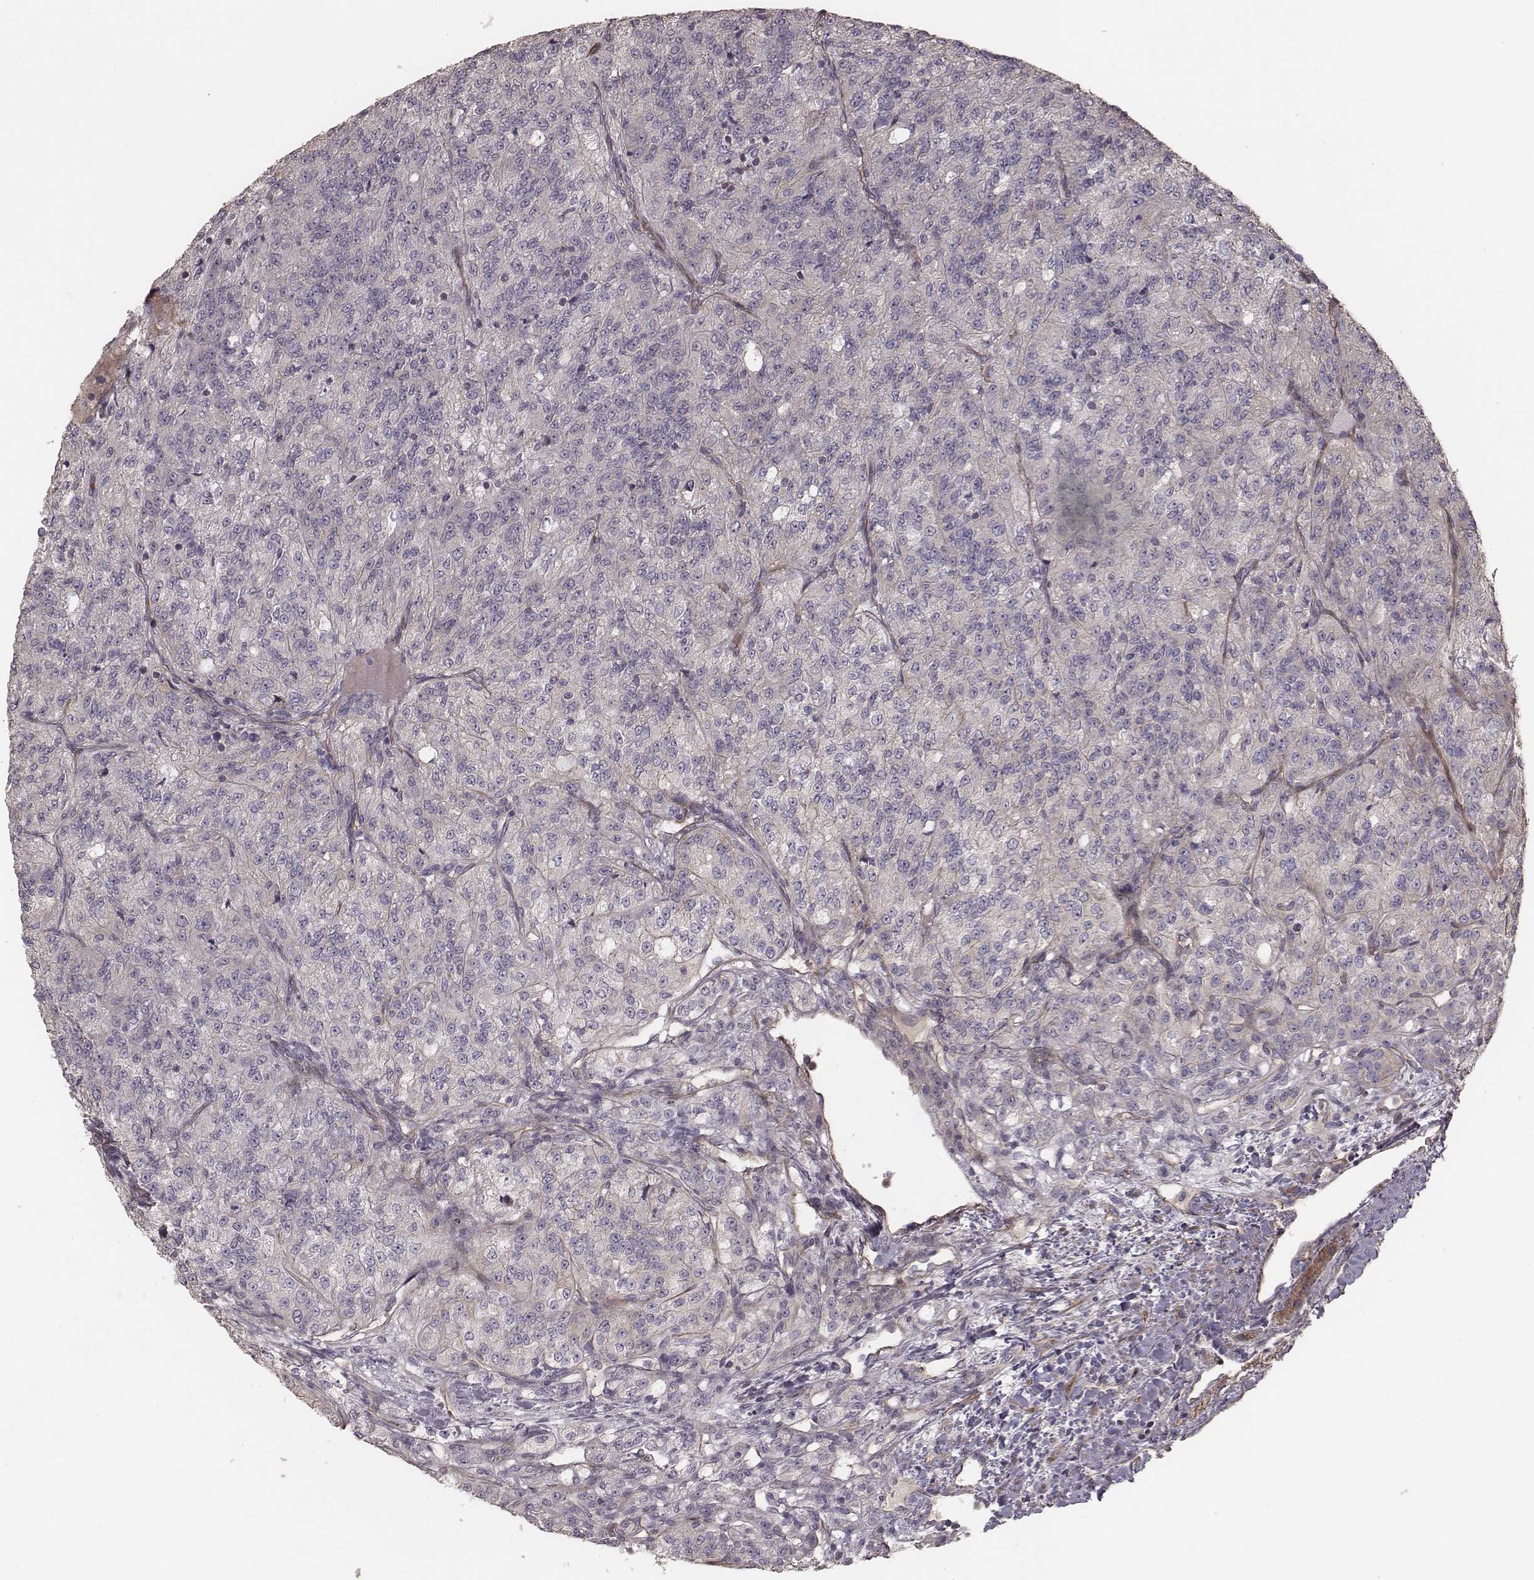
{"staining": {"intensity": "negative", "quantity": "none", "location": "none"}, "tissue": "renal cancer", "cell_type": "Tumor cells", "image_type": "cancer", "snomed": [{"axis": "morphology", "description": "Adenocarcinoma, NOS"}, {"axis": "topography", "description": "Kidney"}], "caption": "There is no significant staining in tumor cells of renal adenocarcinoma.", "gene": "OTOGL", "patient": {"sex": "female", "age": 63}}